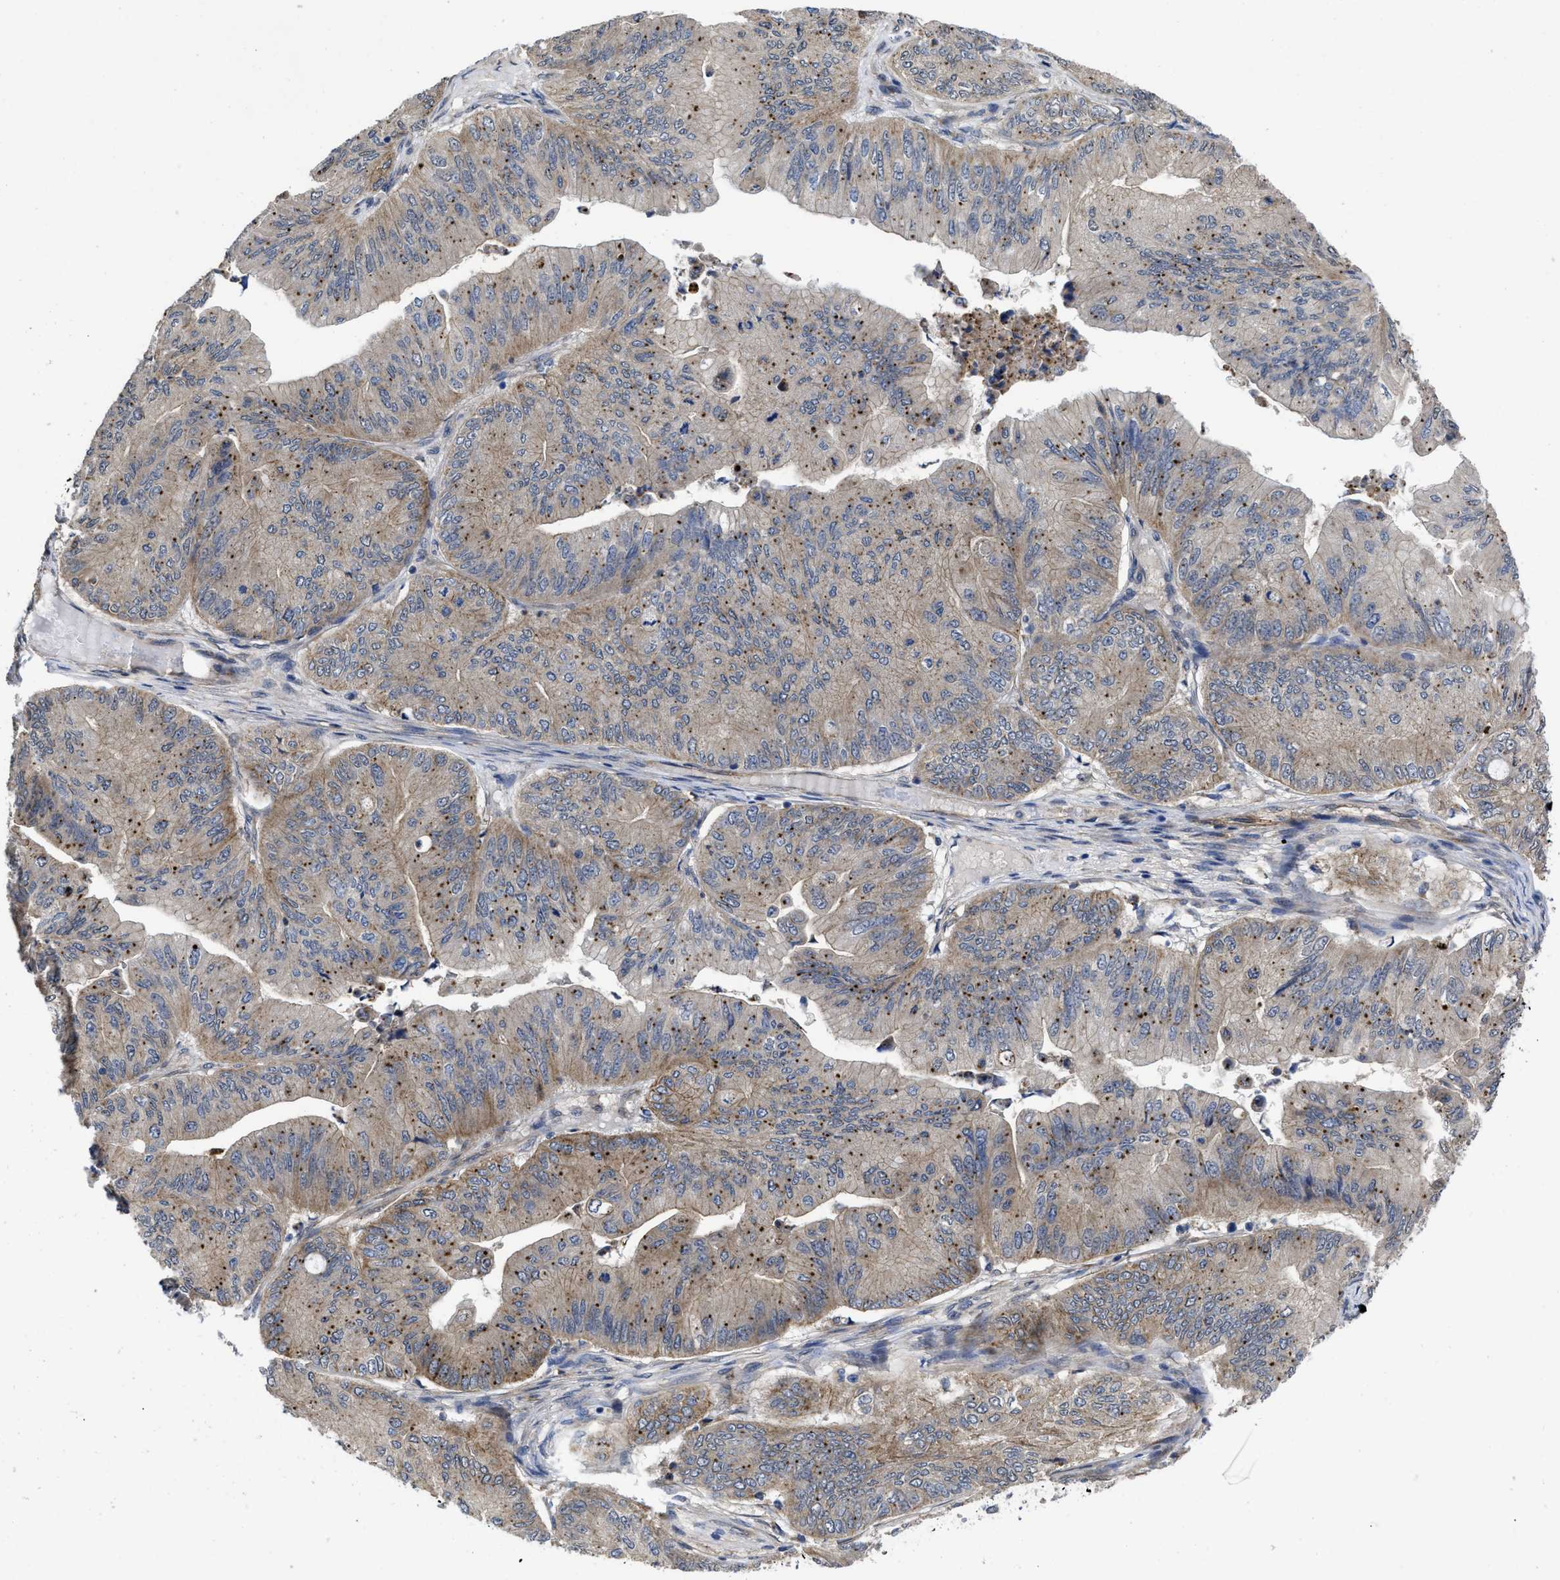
{"staining": {"intensity": "weak", "quantity": "<25%", "location": "cytoplasmic/membranous"}, "tissue": "ovarian cancer", "cell_type": "Tumor cells", "image_type": "cancer", "snomed": [{"axis": "morphology", "description": "Cystadenocarcinoma, mucinous, NOS"}, {"axis": "topography", "description": "Ovary"}], "caption": "This is an IHC histopathology image of human mucinous cystadenocarcinoma (ovarian). There is no expression in tumor cells.", "gene": "PKD2", "patient": {"sex": "female", "age": 61}}